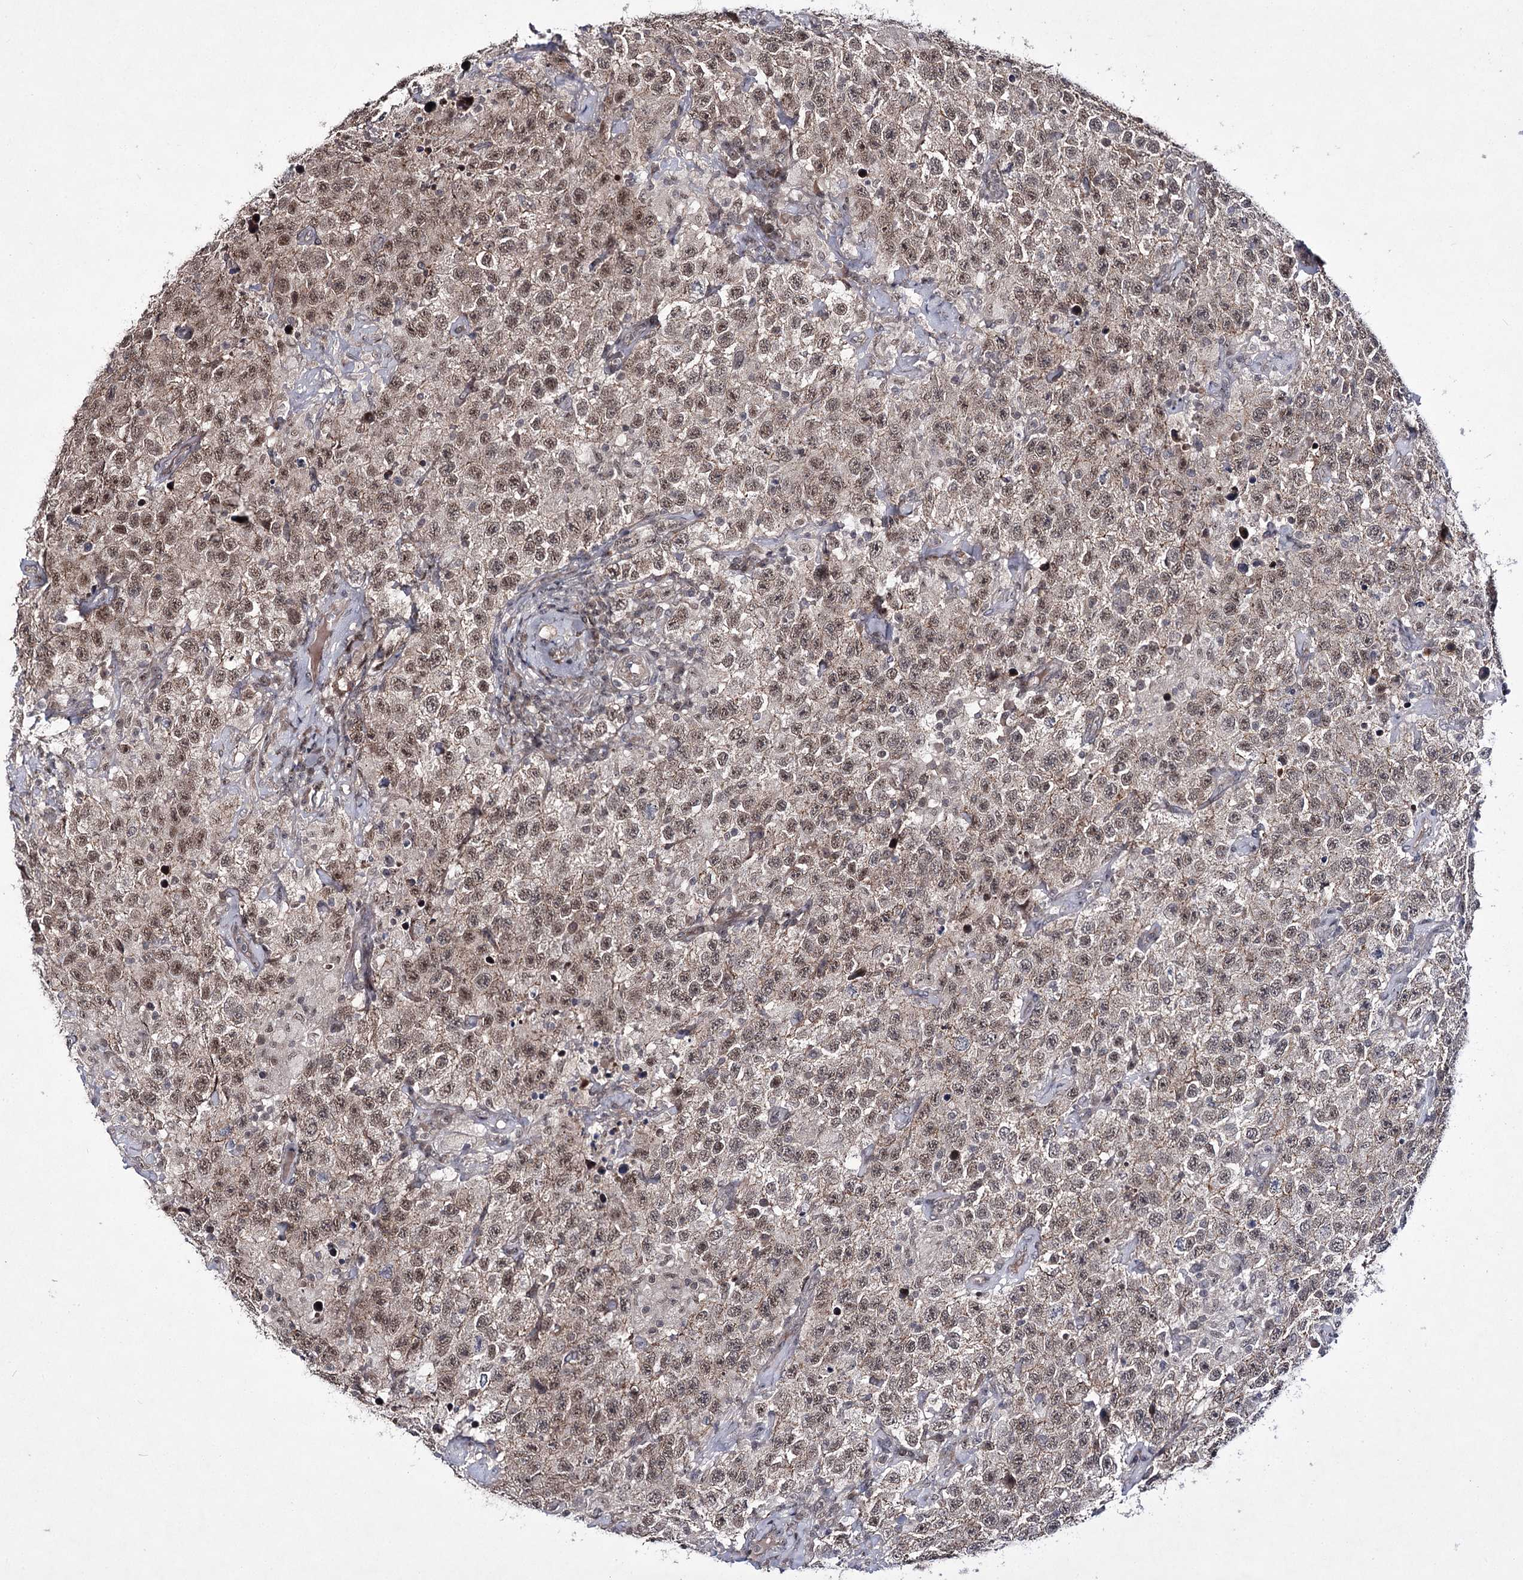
{"staining": {"intensity": "moderate", "quantity": ">75%", "location": "cytoplasmic/membranous,nuclear"}, "tissue": "testis cancer", "cell_type": "Tumor cells", "image_type": "cancer", "snomed": [{"axis": "morphology", "description": "Seminoma, NOS"}, {"axis": "topography", "description": "Testis"}], "caption": "Testis cancer (seminoma) was stained to show a protein in brown. There is medium levels of moderate cytoplasmic/membranous and nuclear expression in approximately >75% of tumor cells.", "gene": "HOXC11", "patient": {"sex": "male", "age": 41}}